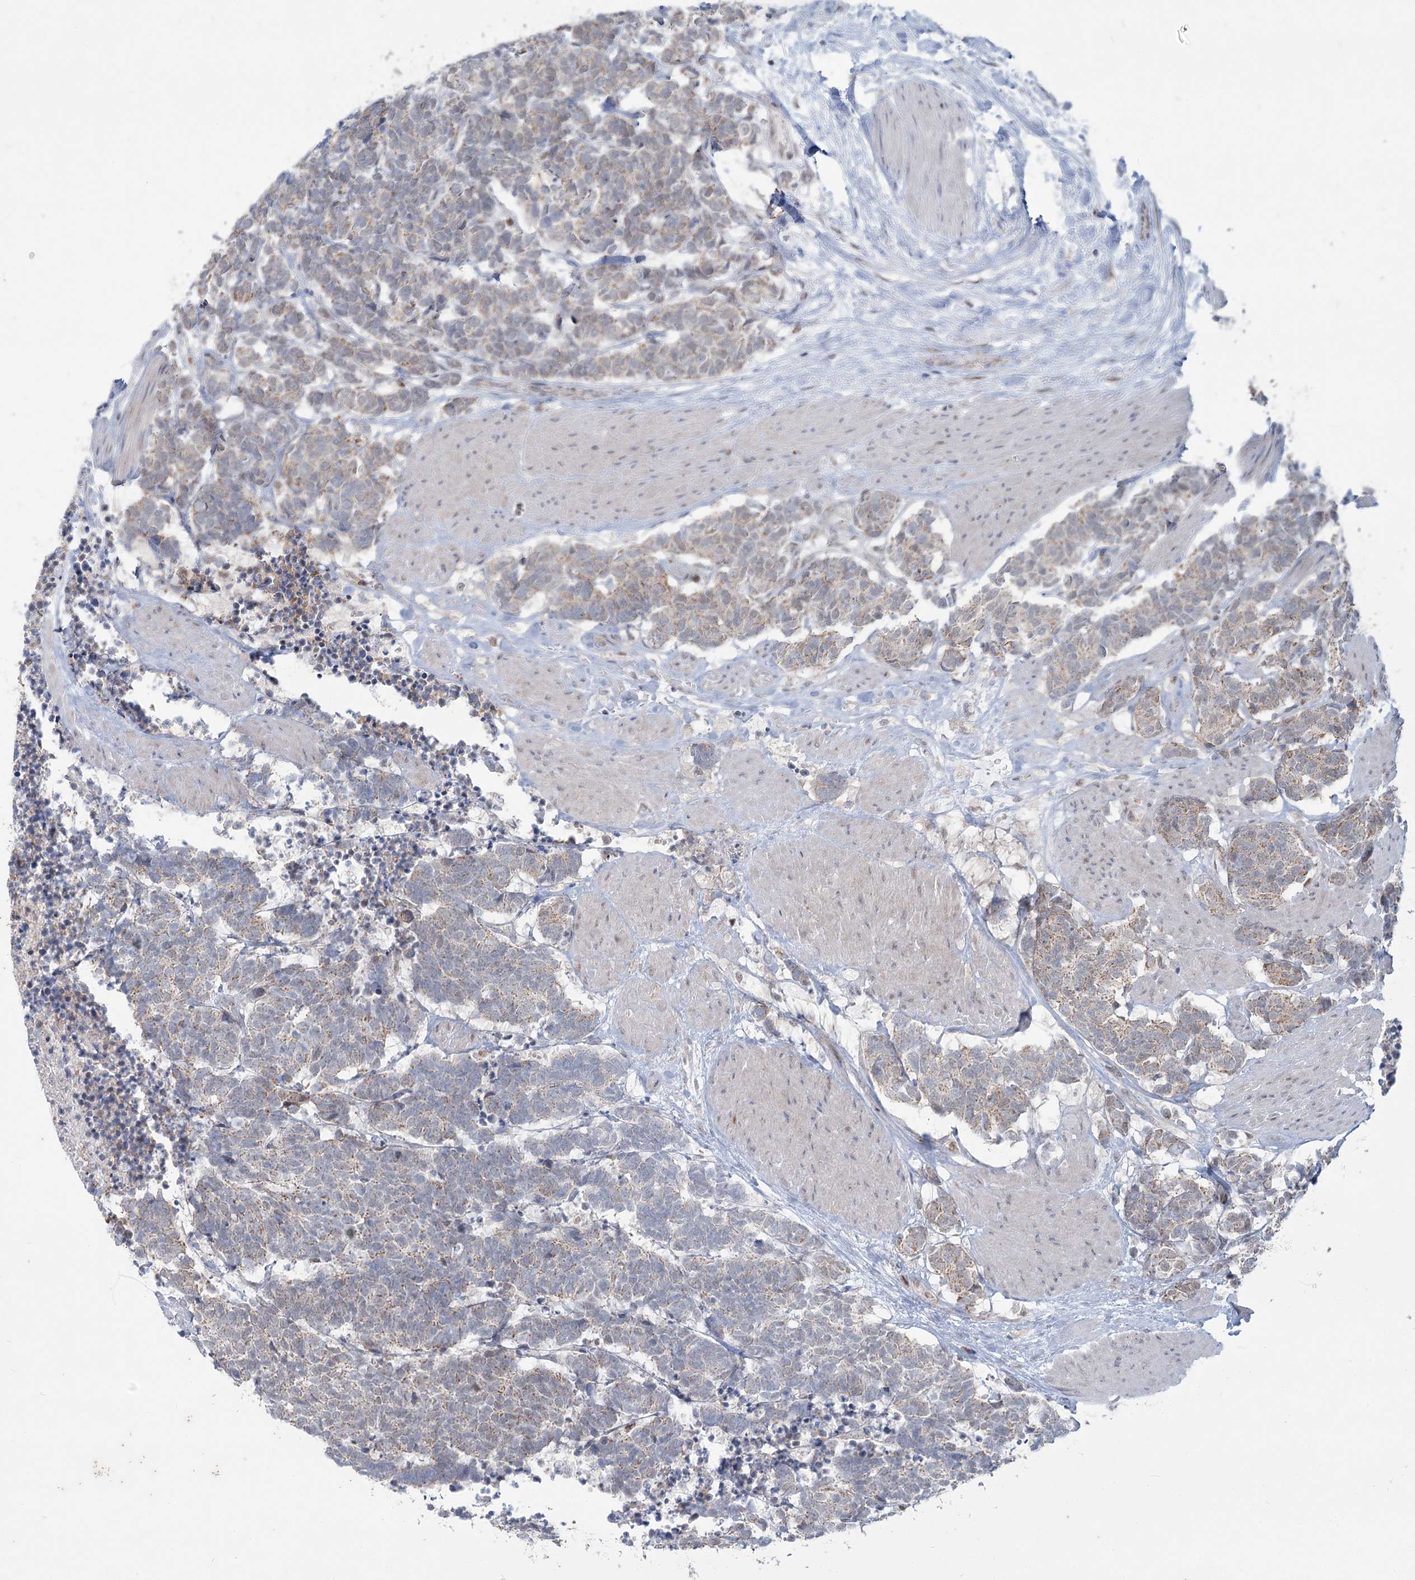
{"staining": {"intensity": "weak", "quantity": "25%-75%", "location": "cytoplasmic/membranous"}, "tissue": "carcinoid", "cell_type": "Tumor cells", "image_type": "cancer", "snomed": [{"axis": "morphology", "description": "Carcinoma, NOS"}, {"axis": "morphology", "description": "Carcinoid, malignant, NOS"}, {"axis": "topography", "description": "Urinary bladder"}], "caption": "Immunohistochemistry (IHC) of human malignant carcinoid reveals low levels of weak cytoplasmic/membranous positivity in about 25%-75% of tumor cells.", "gene": "MTG1", "patient": {"sex": "male", "age": 57}}